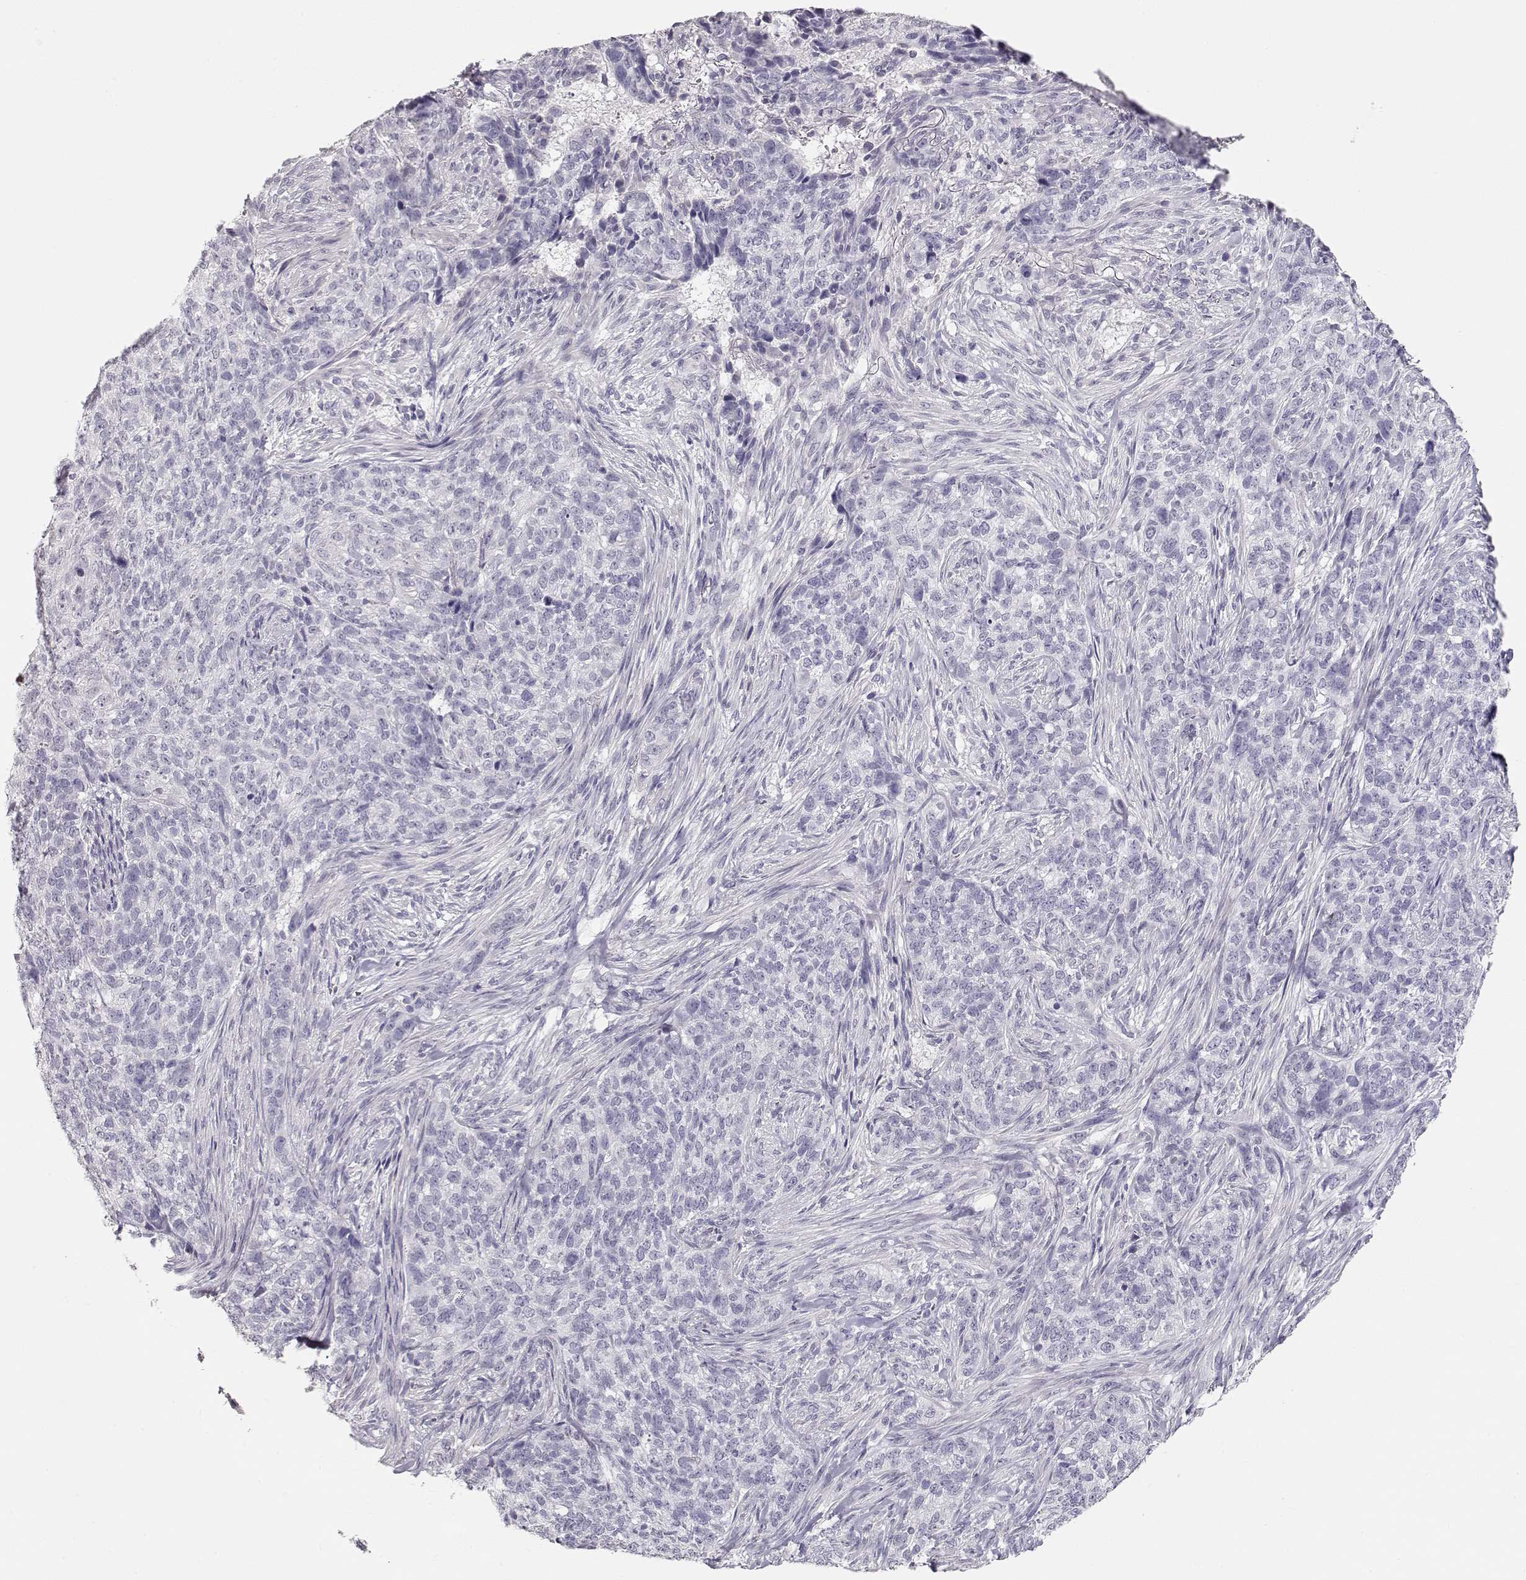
{"staining": {"intensity": "negative", "quantity": "none", "location": "none"}, "tissue": "skin cancer", "cell_type": "Tumor cells", "image_type": "cancer", "snomed": [{"axis": "morphology", "description": "Basal cell carcinoma"}, {"axis": "topography", "description": "Skin"}], "caption": "Skin cancer was stained to show a protein in brown. There is no significant expression in tumor cells.", "gene": "MAGEC1", "patient": {"sex": "female", "age": 69}}